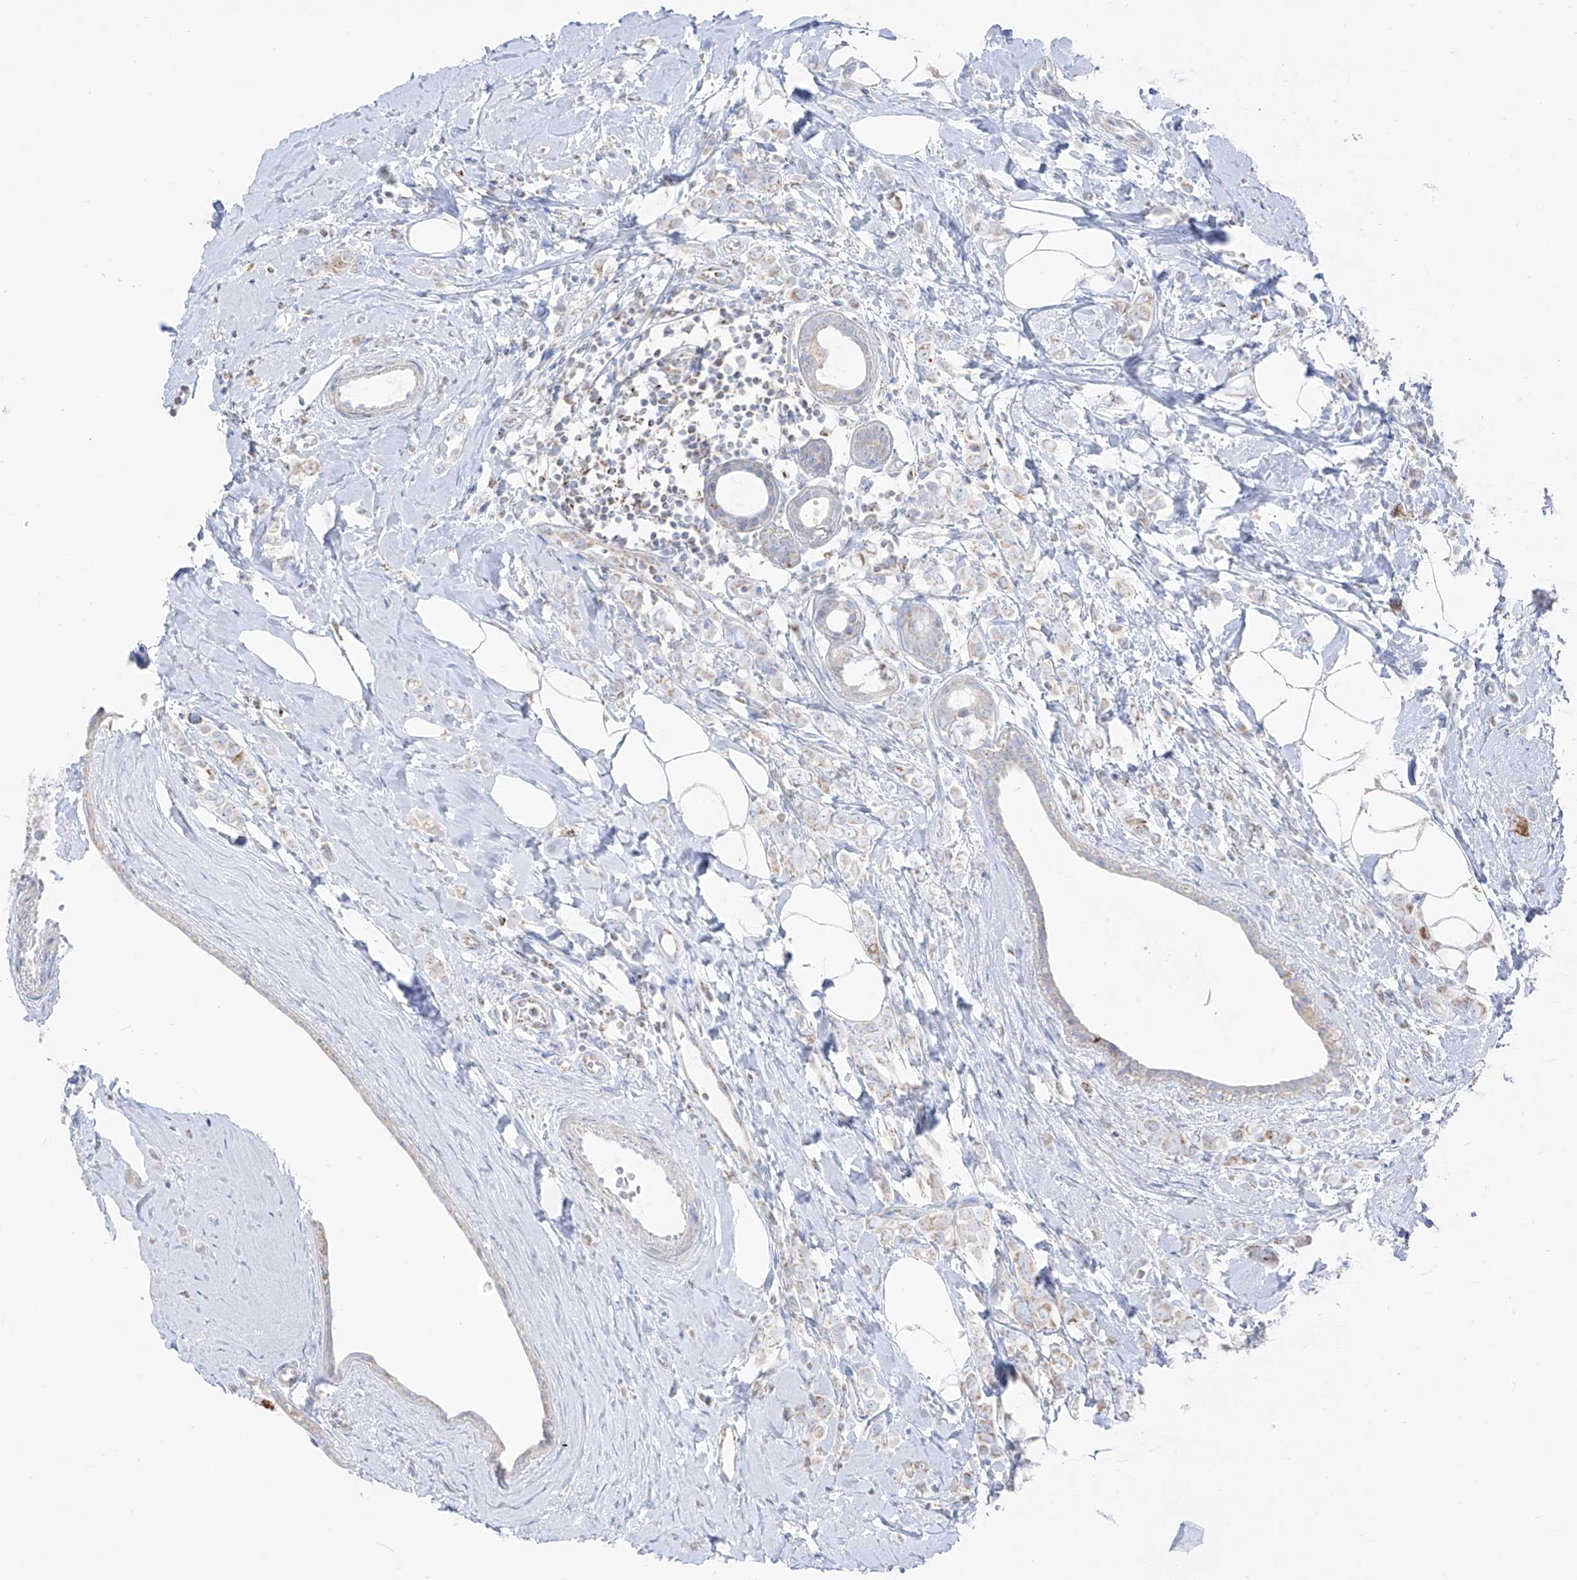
{"staining": {"intensity": "weak", "quantity": "<25%", "location": "cytoplasmic/membranous"}, "tissue": "breast cancer", "cell_type": "Tumor cells", "image_type": "cancer", "snomed": [{"axis": "morphology", "description": "Lobular carcinoma"}, {"axis": "topography", "description": "Breast"}], "caption": "Immunohistochemistry (IHC) of breast cancer (lobular carcinoma) demonstrates no expression in tumor cells. The staining is performed using DAB (3,3'-diaminobenzidine) brown chromogen with nuclei counter-stained in using hematoxylin.", "gene": "ETHE1", "patient": {"sex": "female", "age": 47}}